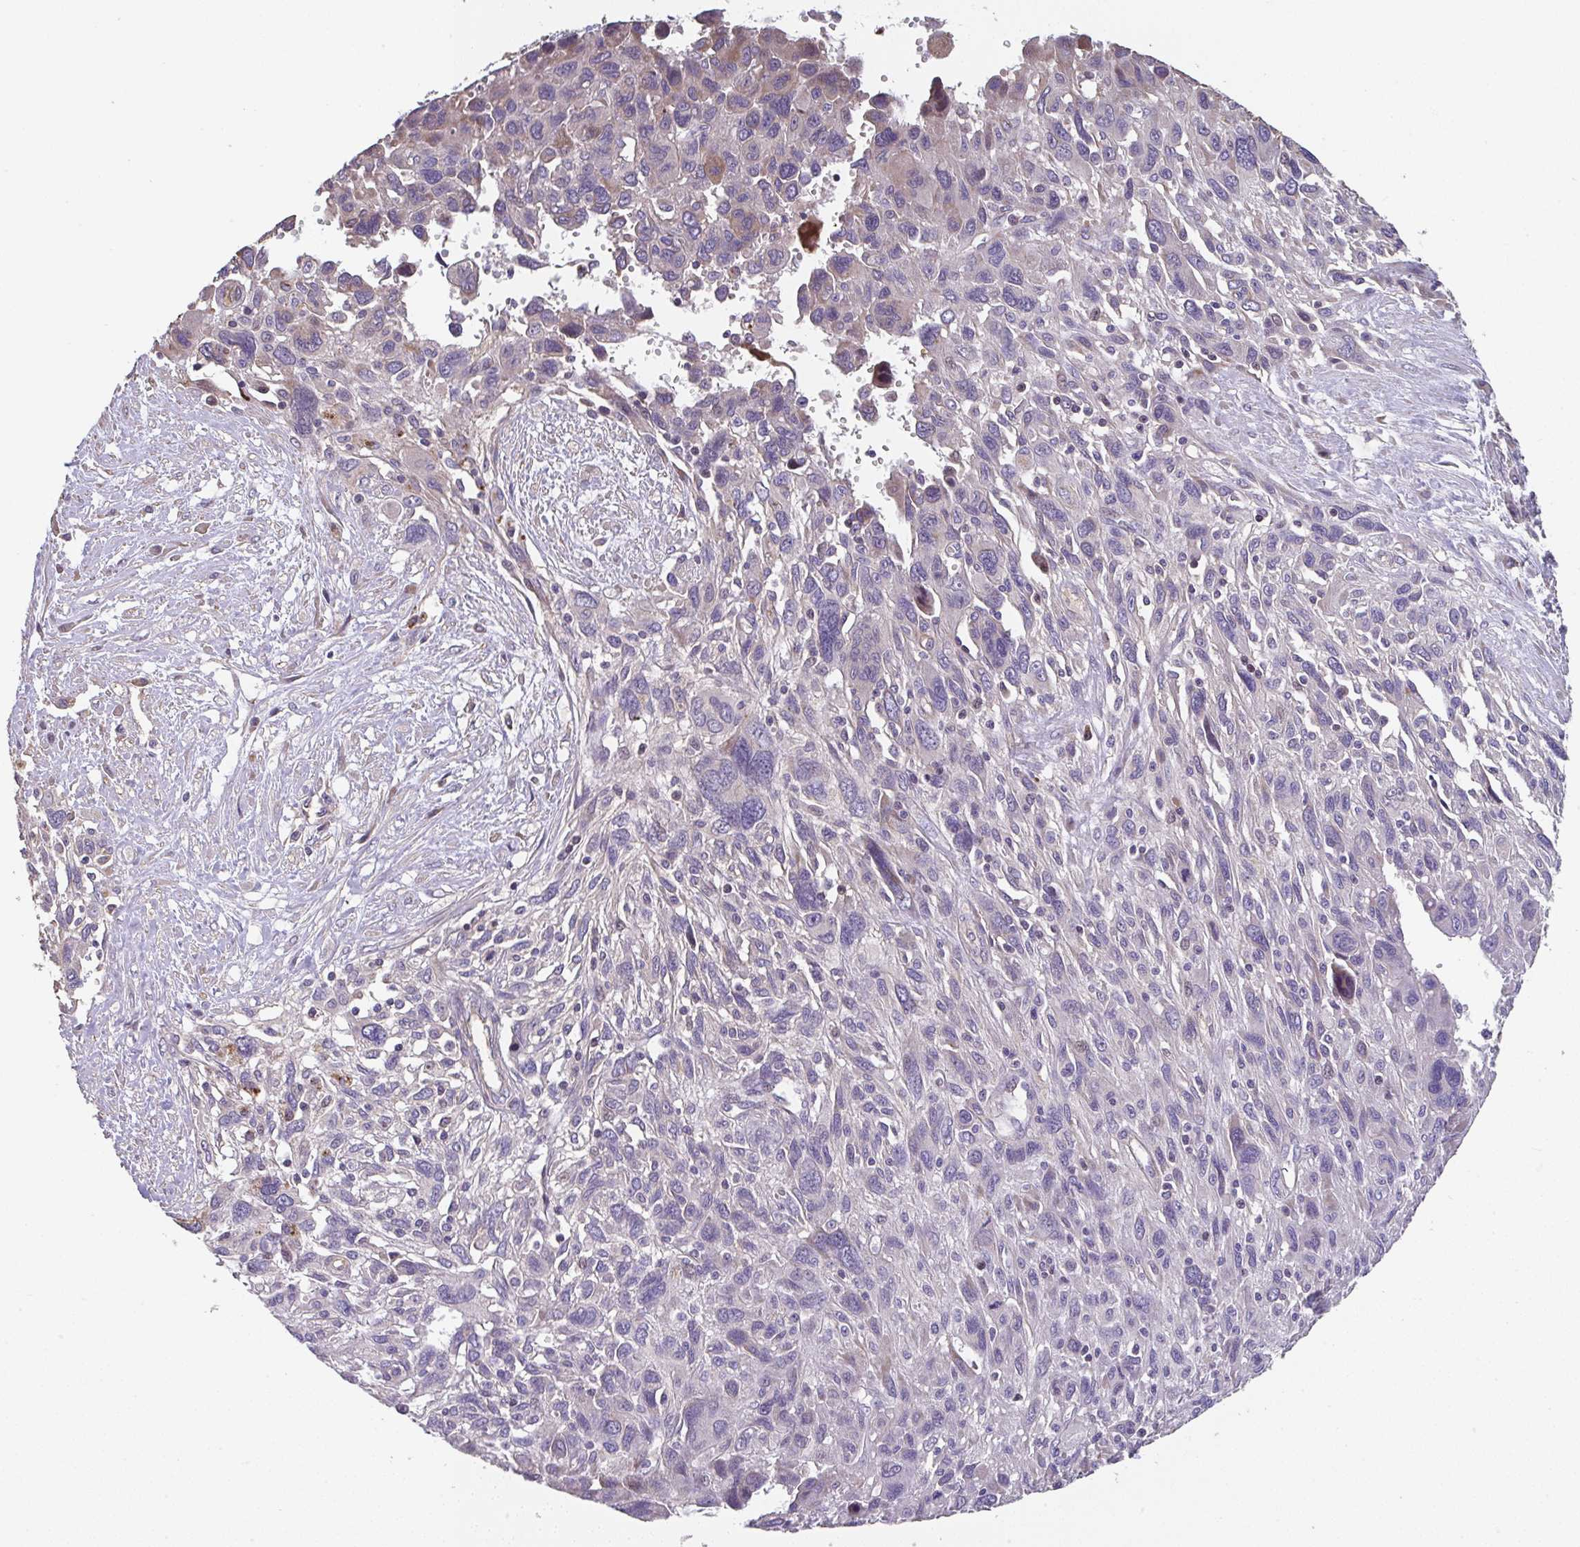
{"staining": {"intensity": "negative", "quantity": "none", "location": "none"}, "tissue": "pancreatic cancer", "cell_type": "Tumor cells", "image_type": "cancer", "snomed": [{"axis": "morphology", "description": "Adenocarcinoma, NOS"}, {"axis": "topography", "description": "Pancreas"}], "caption": "The image exhibits no staining of tumor cells in pancreatic cancer.", "gene": "RUNDC3B", "patient": {"sex": "female", "age": 47}}